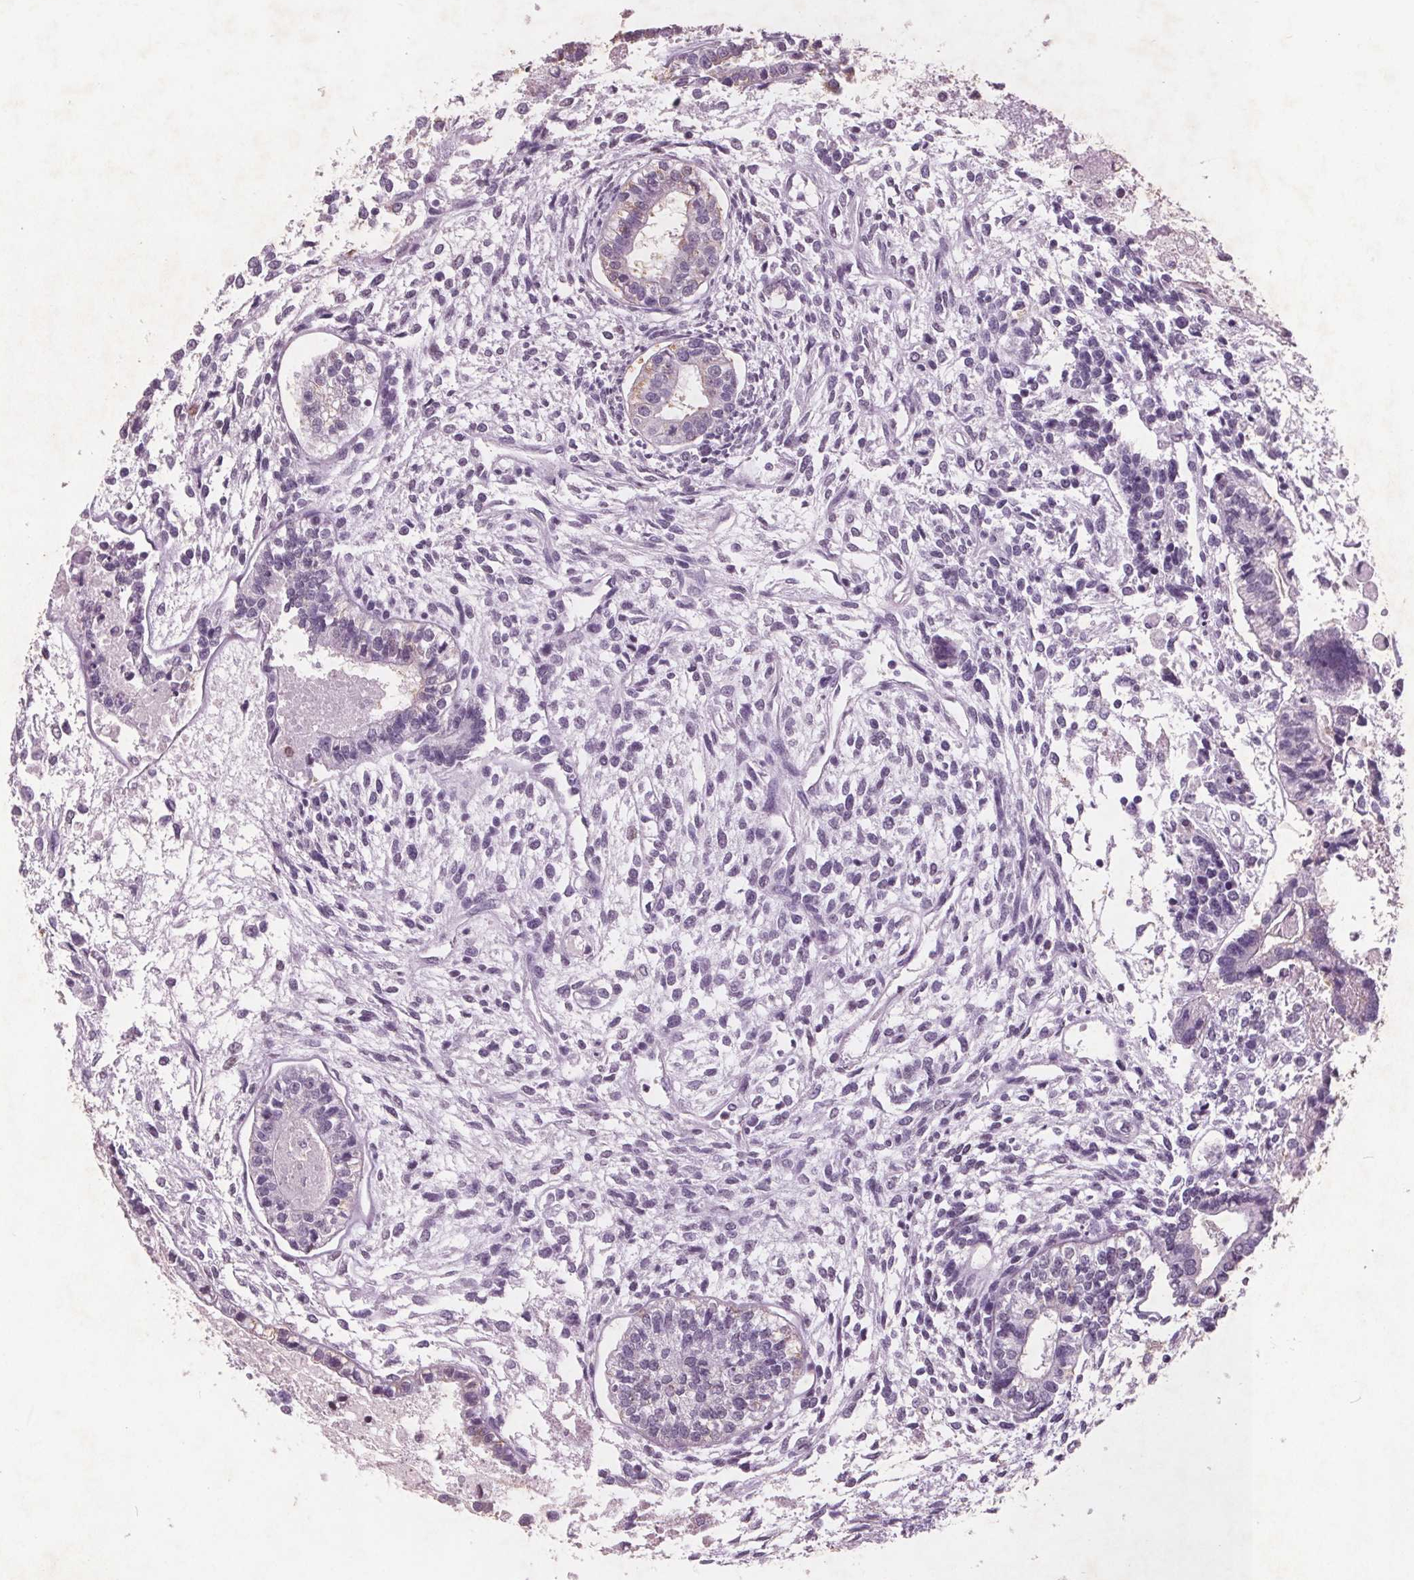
{"staining": {"intensity": "negative", "quantity": "none", "location": "none"}, "tissue": "testis cancer", "cell_type": "Tumor cells", "image_type": "cancer", "snomed": [{"axis": "morphology", "description": "Carcinoma, Embryonal, NOS"}, {"axis": "topography", "description": "Testis"}], "caption": "IHC photomicrograph of neoplastic tissue: testis cancer (embryonal carcinoma) stained with DAB reveals no significant protein positivity in tumor cells. Nuclei are stained in blue.", "gene": "PTPN14", "patient": {"sex": "male", "age": 37}}